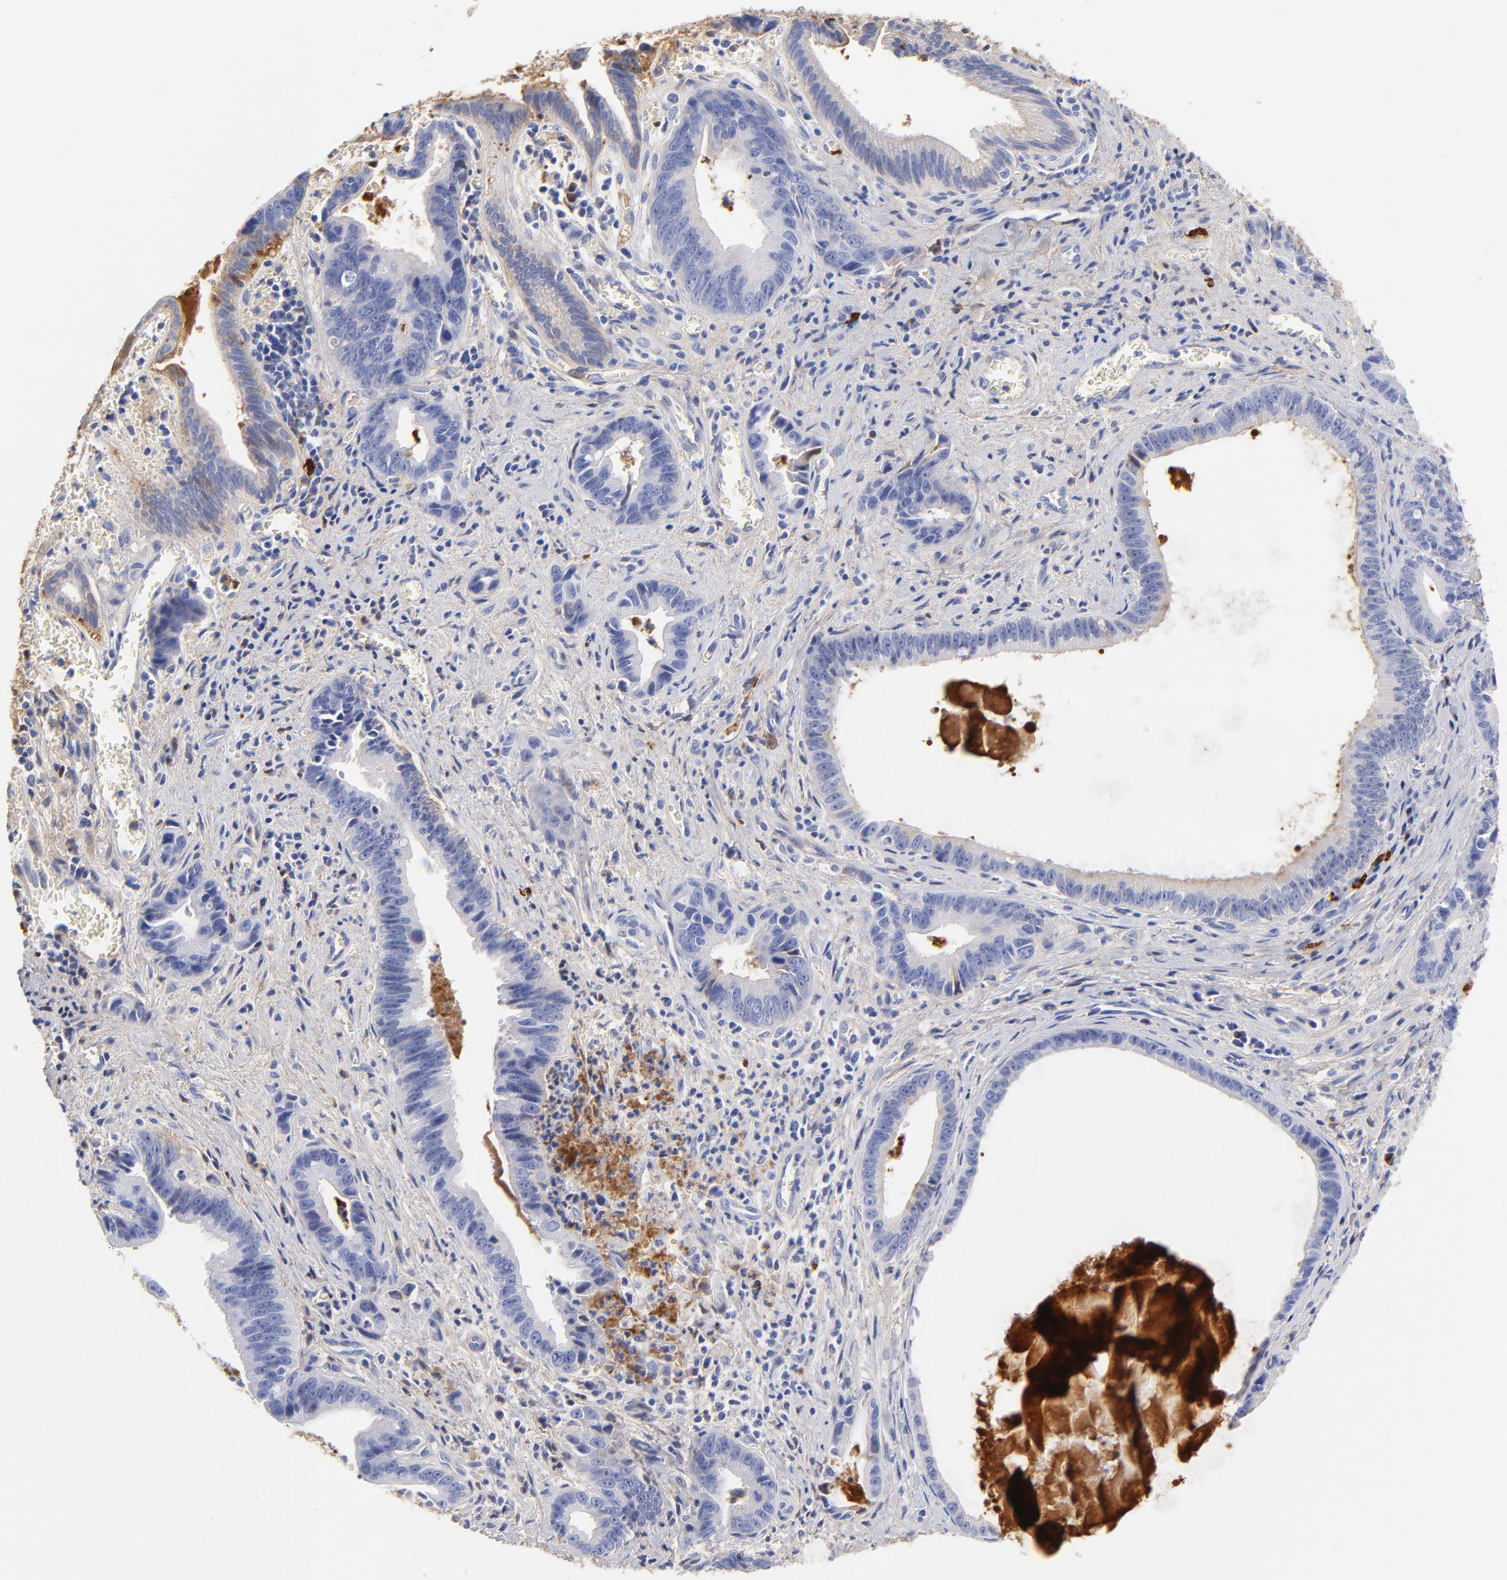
{"staining": {"intensity": "negative", "quantity": "none", "location": "none"}, "tissue": "liver cancer", "cell_type": "Tumor cells", "image_type": "cancer", "snomed": [{"axis": "morphology", "description": "Cholangiocarcinoma"}, {"axis": "topography", "description": "Liver"}], "caption": "This image is of cholangiocarcinoma (liver) stained with immunohistochemistry (IHC) to label a protein in brown with the nuclei are counter-stained blue. There is no positivity in tumor cells.", "gene": "IGLV3-10", "patient": {"sex": "female", "age": 55}}